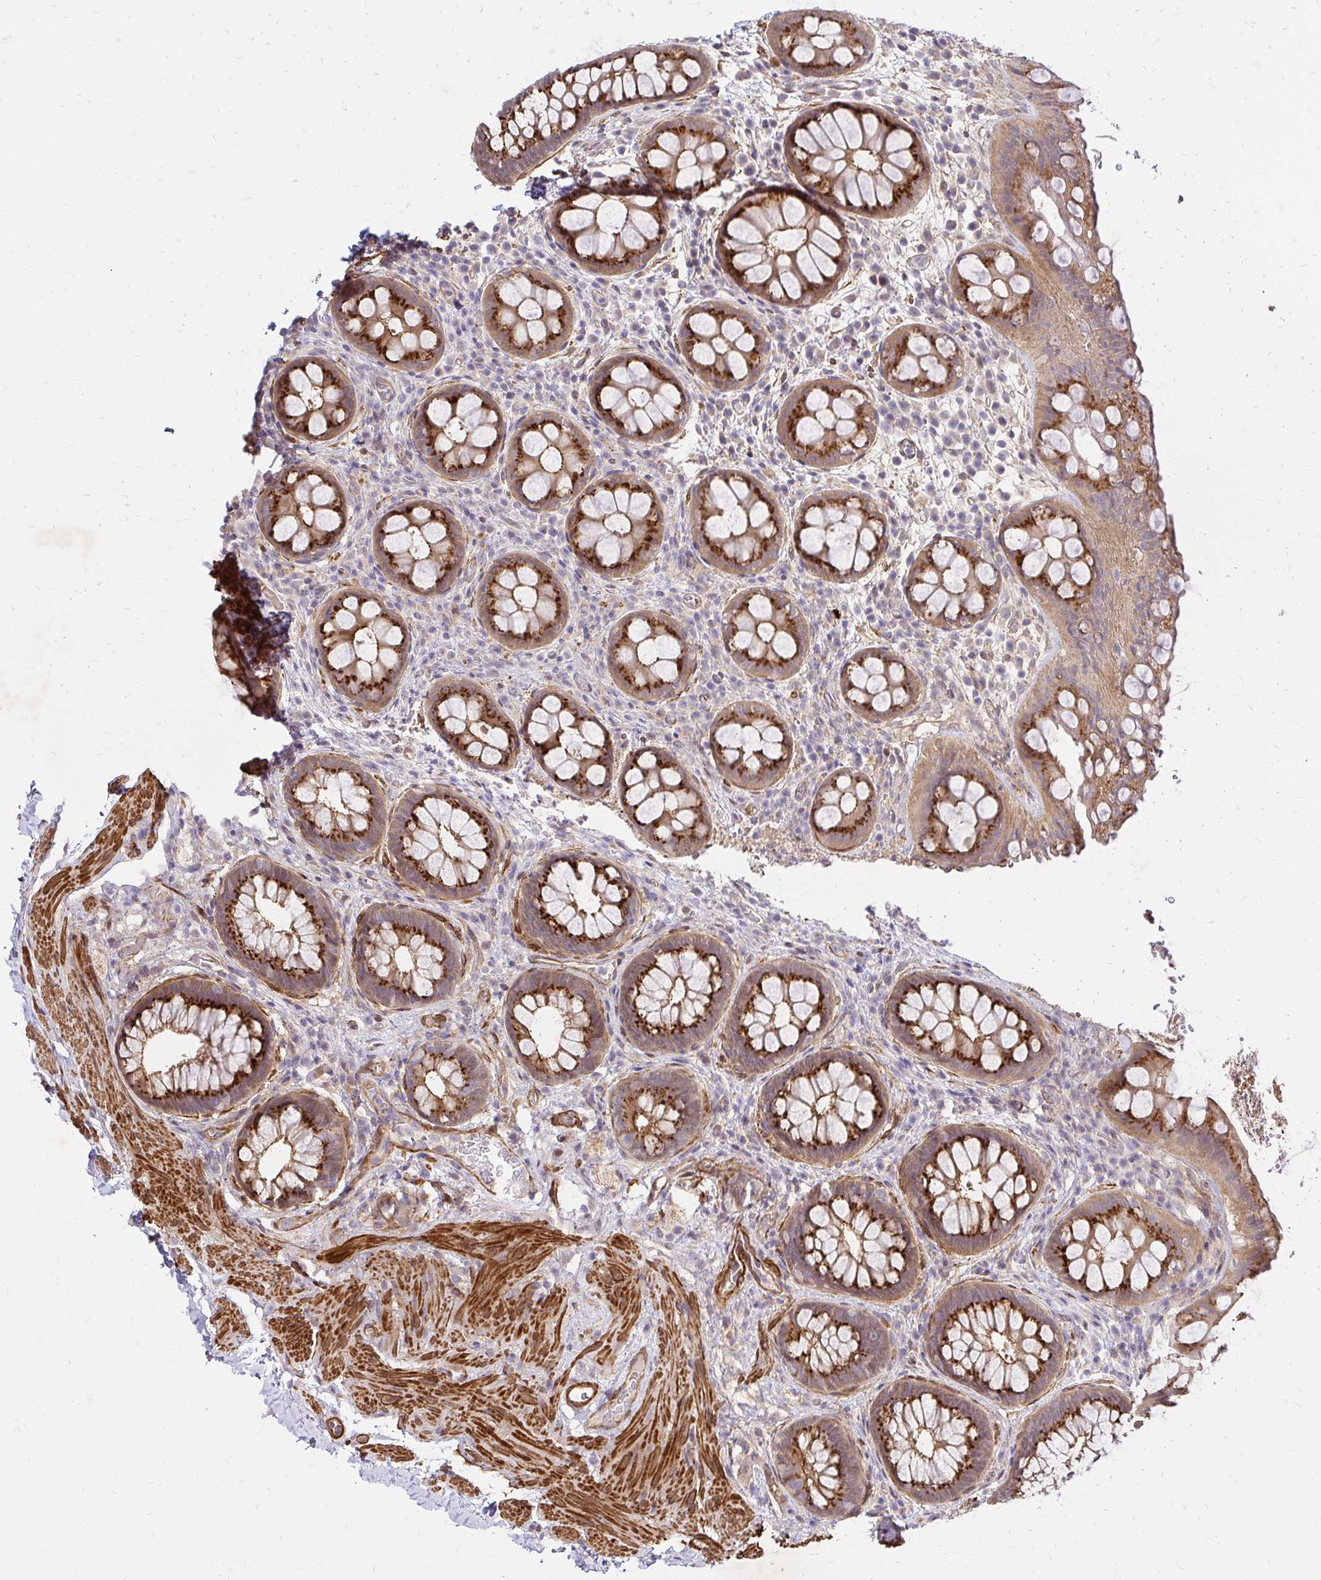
{"staining": {"intensity": "strong", "quantity": "25%-75%", "location": "cytoplasmic/membranous"}, "tissue": "rectum", "cell_type": "Glandular cells", "image_type": "normal", "snomed": [{"axis": "morphology", "description": "Normal tissue, NOS"}, {"axis": "topography", "description": "Rectum"}], "caption": "Immunohistochemistry (IHC) (DAB) staining of benign rectum shows strong cytoplasmic/membranous protein positivity in approximately 25%-75% of glandular cells.", "gene": "YAP1", "patient": {"sex": "female", "age": 69}}